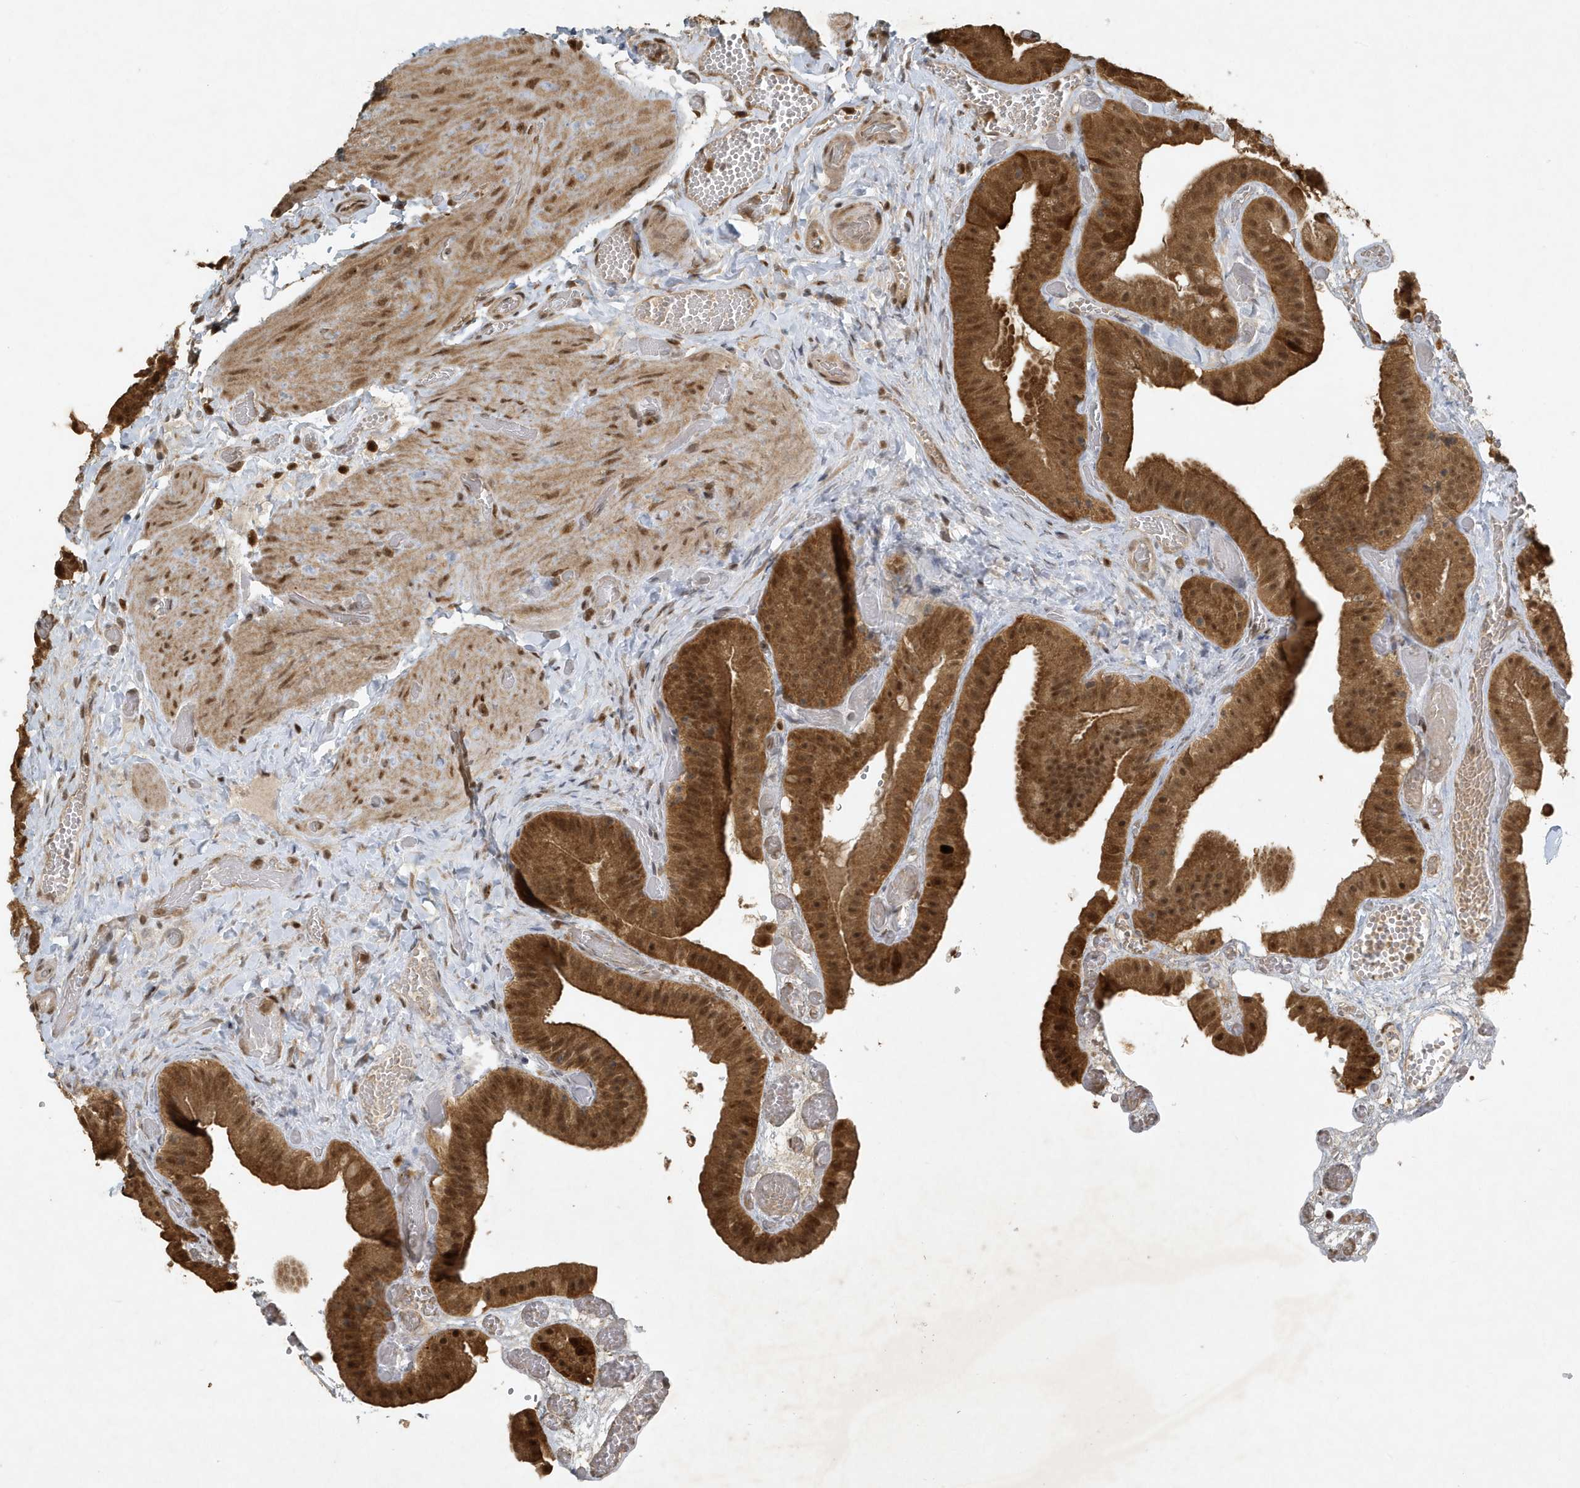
{"staining": {"intensity": "strong", "quantity": ">75%", "location": "cytoplasmic/membranous,nuclear"}, "tissue": "gallbladder", "cell_type": "Glandular cells", "image_type": "normal", "snomed": [{"axis": "morphology", "description": "Normal tissue, NOS"}, {"axis": "topography", "description": "Gallbladder"}], "caption": "Protein expression analysis of normal gallbladder demonstrates strong cytoplasmic/membranous,nuclear positivity in about >75% of glandular cells.", "gene": "HSPA1A", "patient": {"sex": "female", "age": 64}}